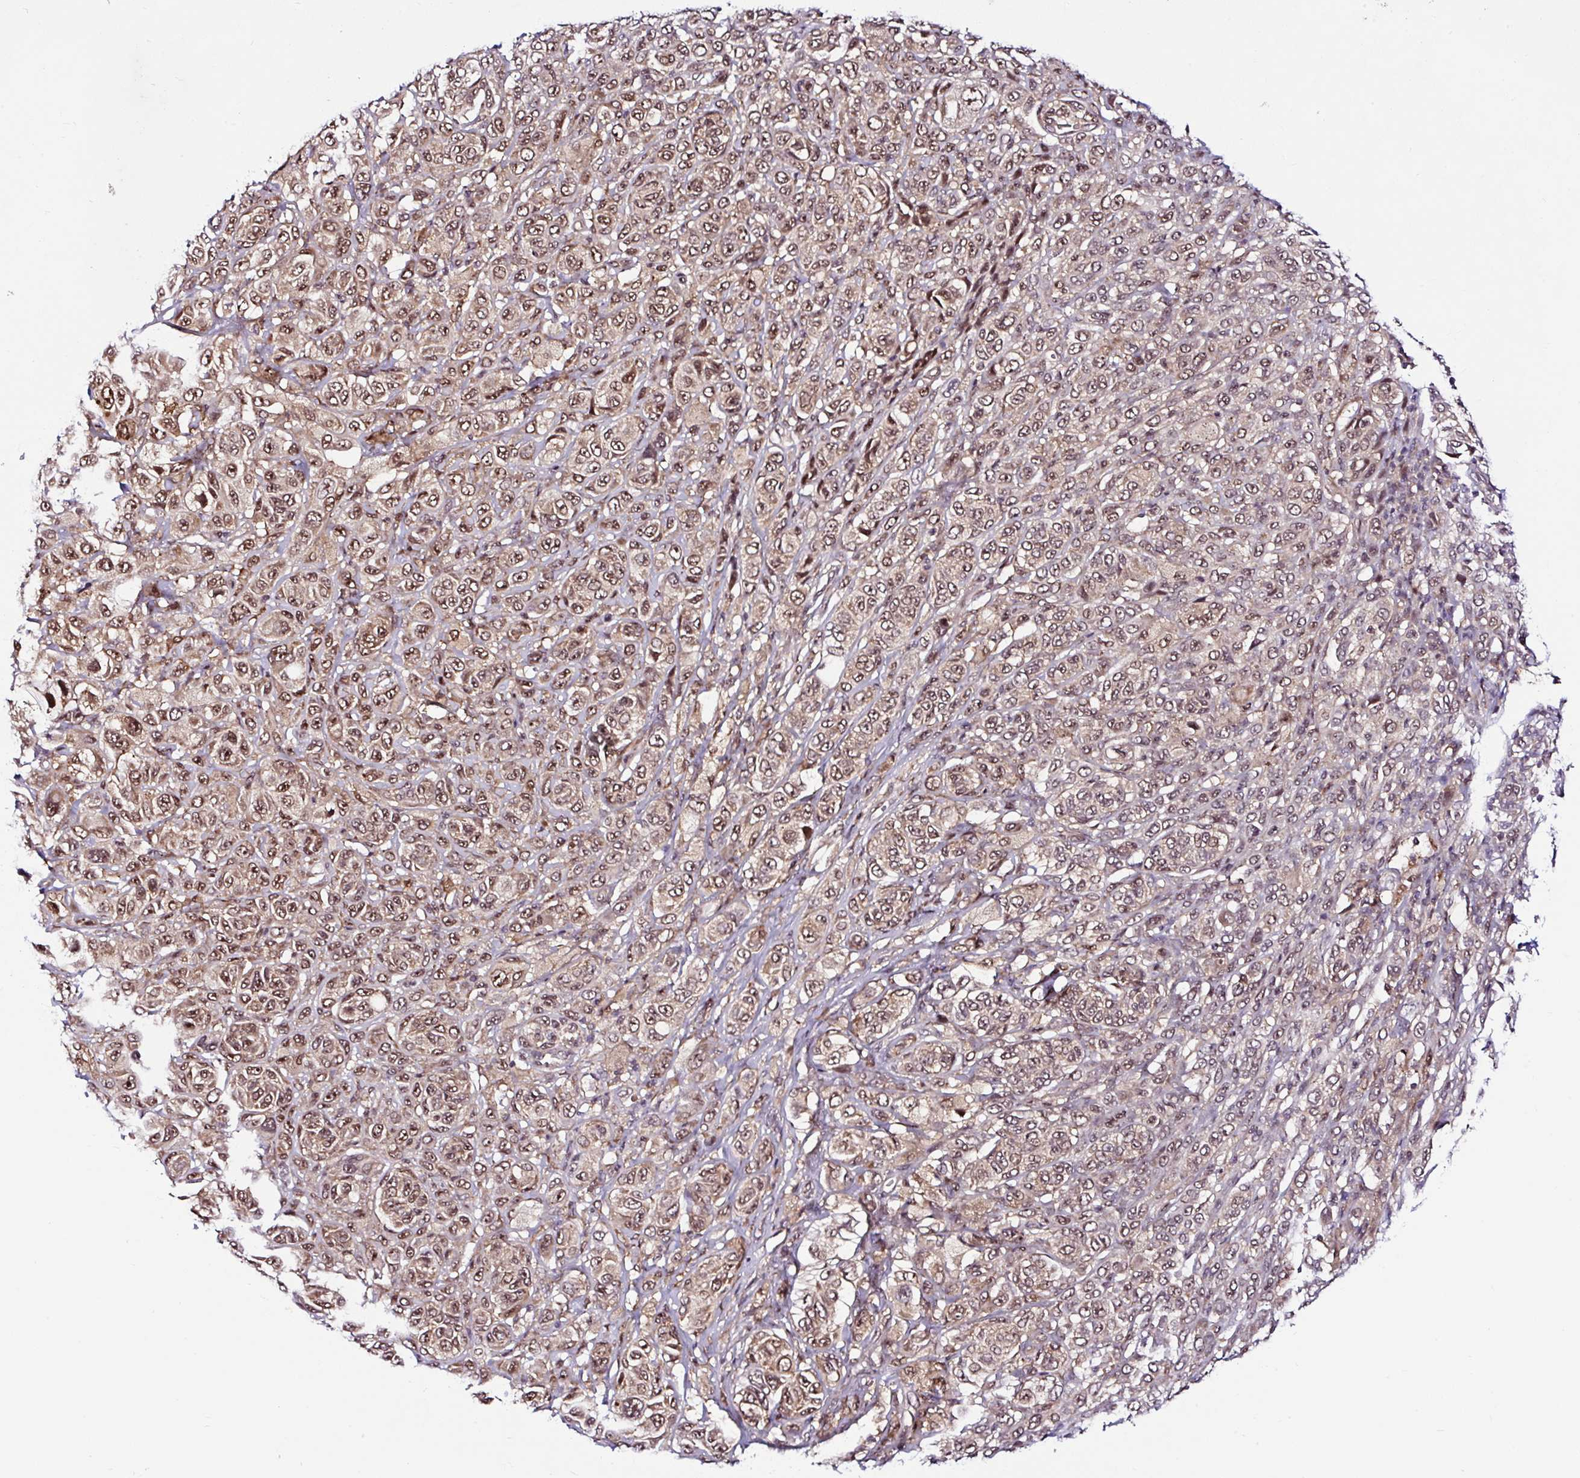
{"staining": {"intensity": "moderate", "quantity": ">75%", "location": "nuclear"}, "tissue": "melanoma", "cell_type": "Tumor cells", "image_type": "cancer", "snomed": [{"axis": "morphology", "description": "Malignant melanoma, NOS"}, {"axis": "topography", "description": "Skin"}], "caption": "Protein expression analysis of melanoma reveals moderate nuclear staining in approximately >75% of tumor cells. Ihc stains the protein of interest in brown and the nuclei are stained blue.", "gene": "PIN4", "patient": {"sex": "male", "age": 42}}